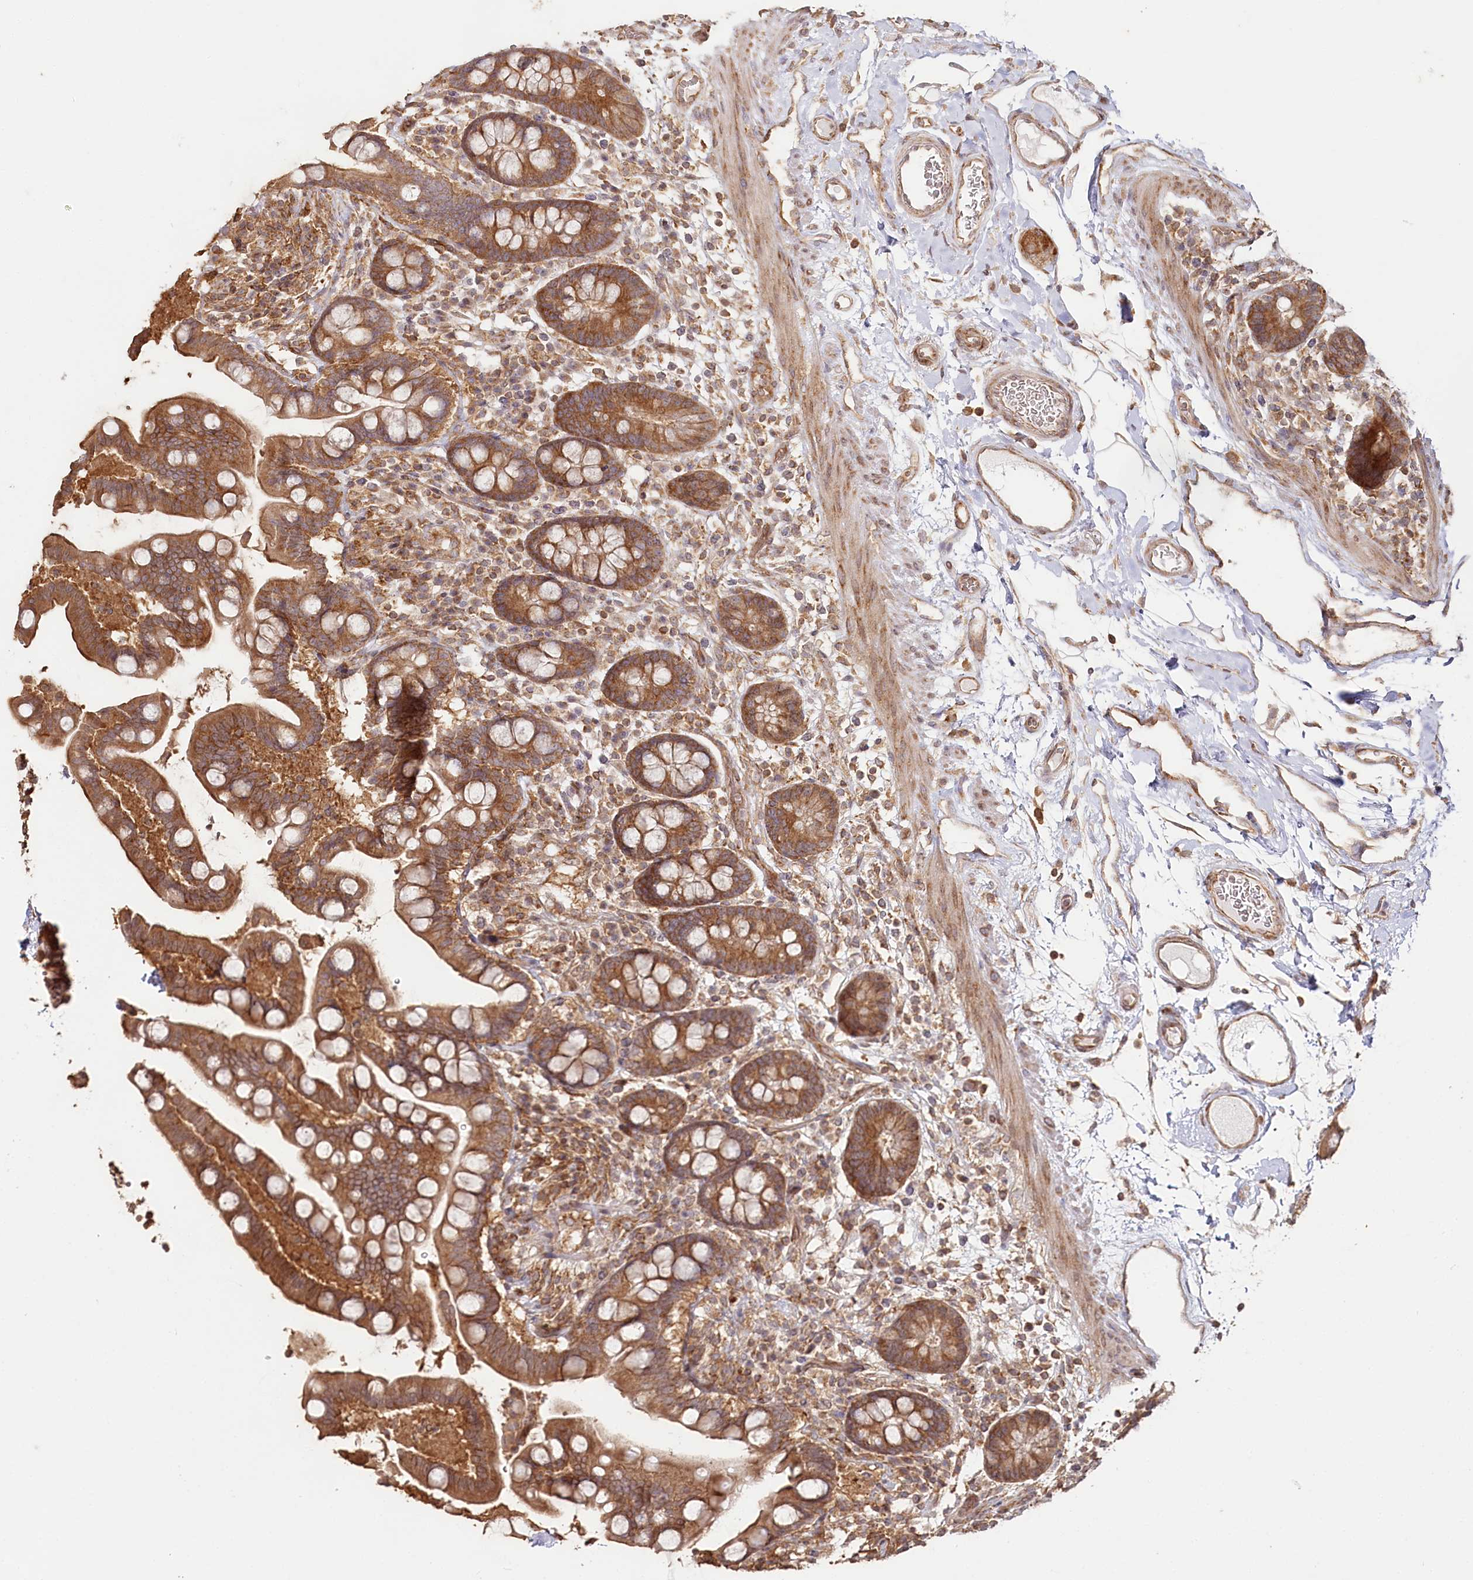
{"staining": {"intensity": "moderate", "quantity": ">75%", "location": "cytoplasmic/membranous"}, "tissue": "colon", "cell_type": "Endothelial cells", "image_type": "normal", "snomed": [{"axis": "morphology", "description": "Normal tissue, NOS"}, {"axis": "topography", "description": "Colon"}], "caption": "Immunohistochemical staining of unremarkable colon displays medium levels of moderate cytoplasmic/membranous expression in approximately >75% of endothelial cells. (IHC, brightfield microscopy, high magnification).", "gene": "OTUD4", "patient": {"sex": "male", "age": 73}}